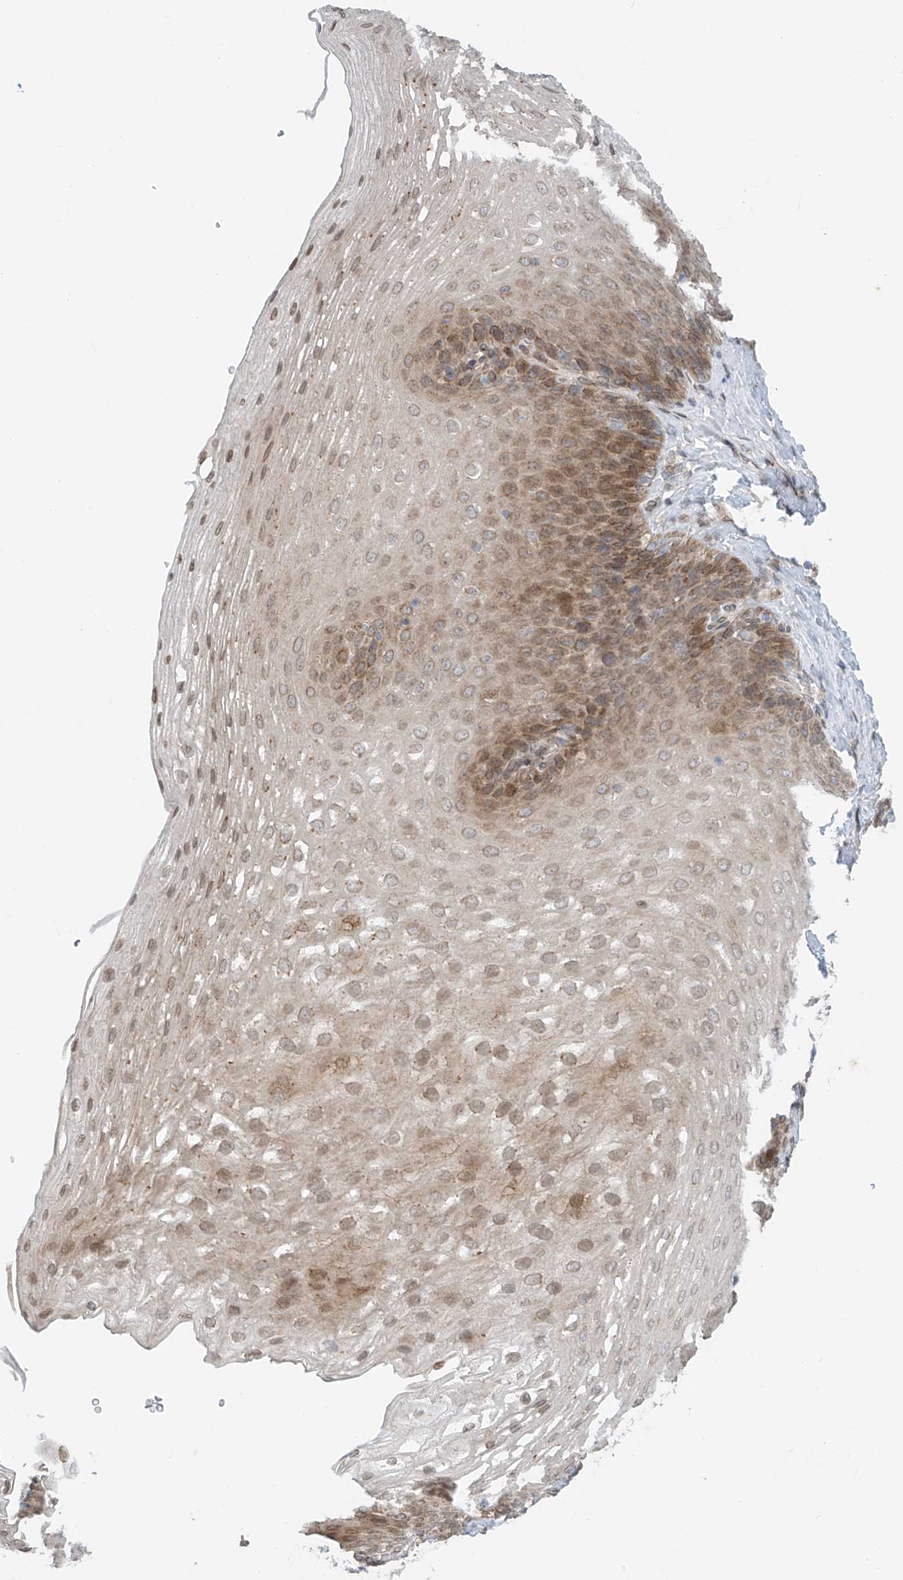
{"staining": {"intensity": "moderate", "quantity": "25%-75%", "location": "cytoplasmic/membranous"}, "tissue": "esophagus", "cell_type": "Squamous epithelial cells", "image_type": "normal", "snomed": [{"axis": "morphology", "description": "Normal tissue, NOS"}, {"axis": "topography", "description": "Esophagus"}], "caption": "Protein expression analysis of unremarkable esophagus displays moderate cytoplasmic/membranous expression in approximately 25%-75% of squamous epithelial cells.", "gene": "STARD9", "patient": {"sex": "female", "age": 66}}